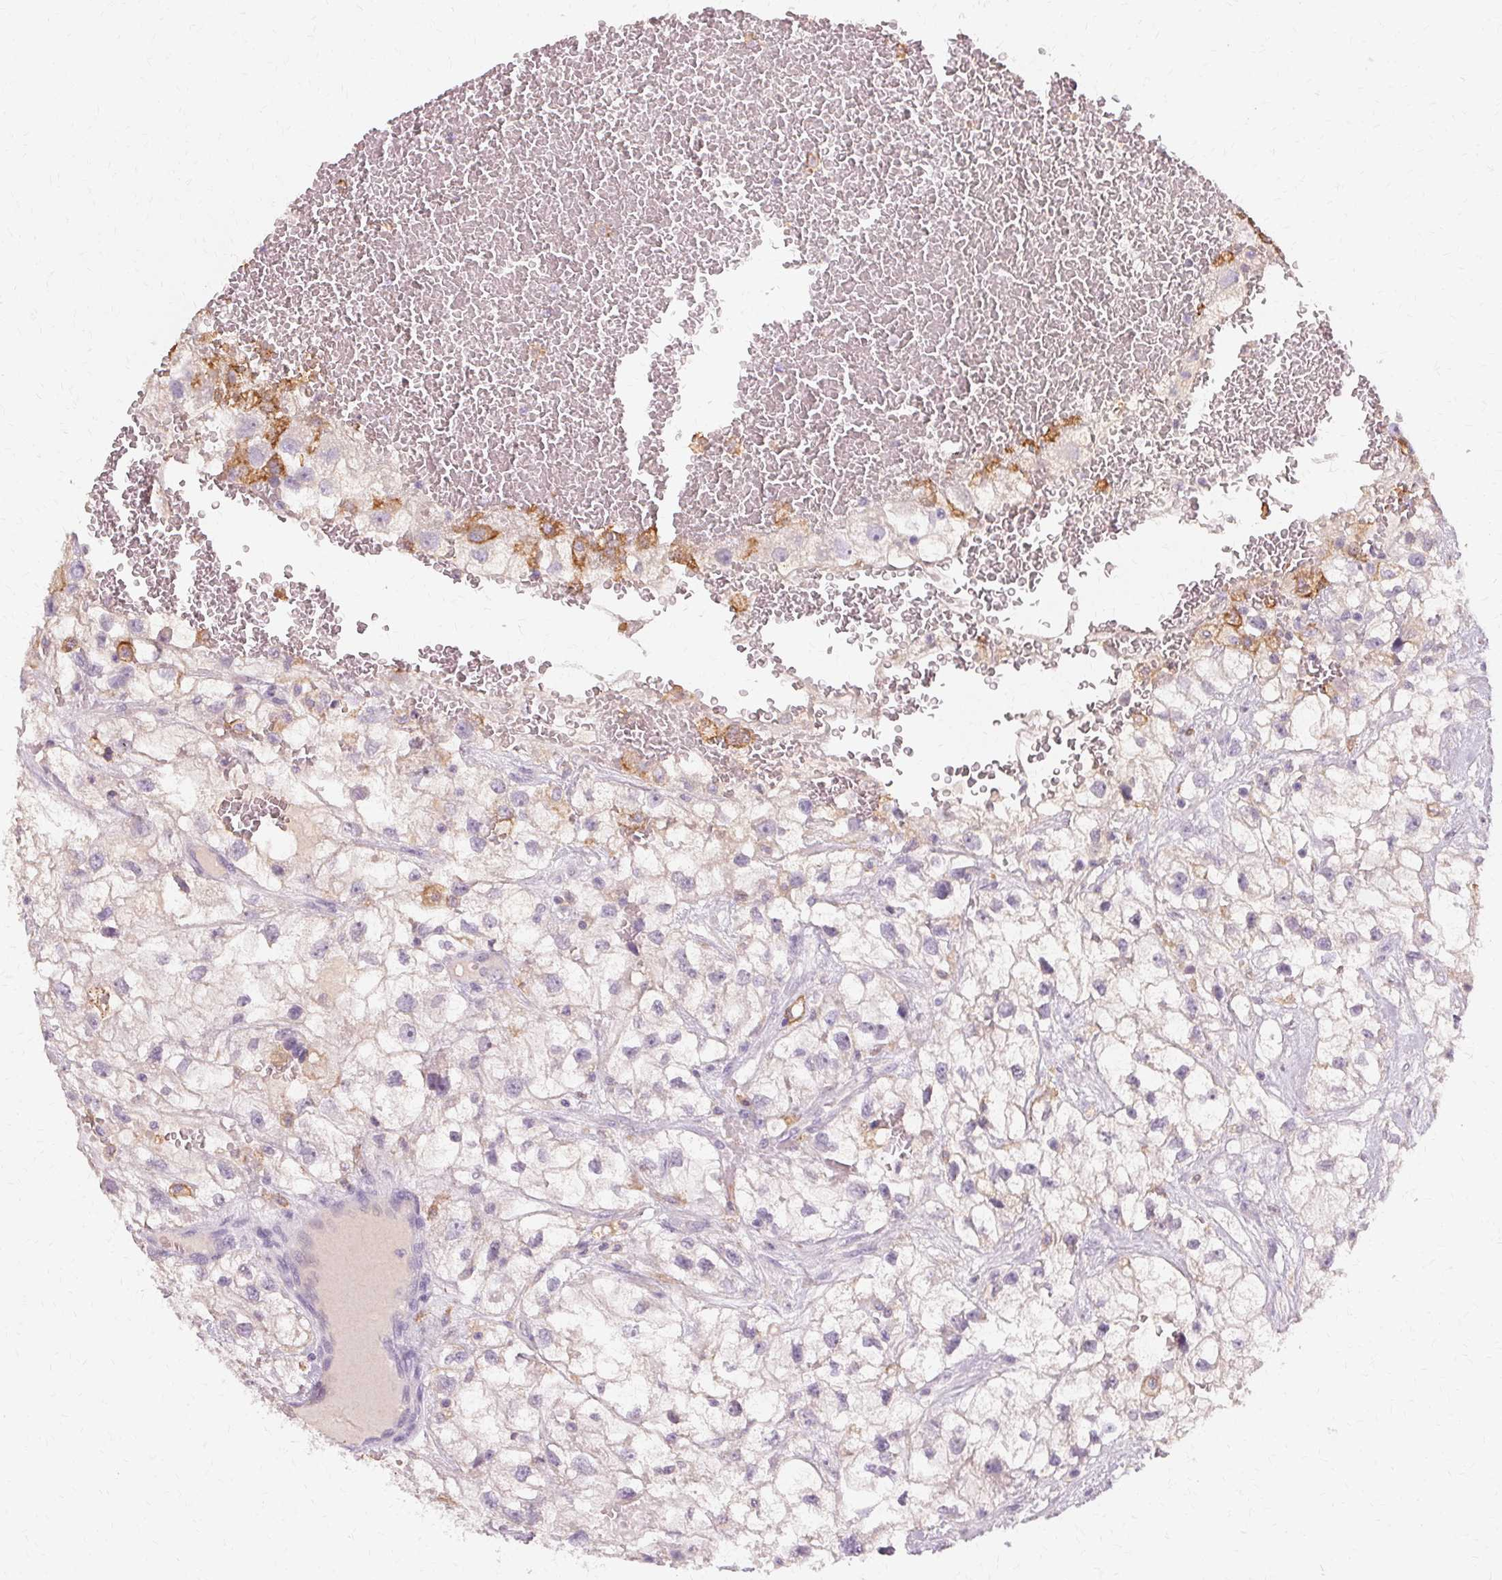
{"staining": {"intensity": "negative", "quantity": "none", "location": "none"}, "tissue": "renal cancer", "cell_type": "Tumor cells", "image_type": "cancer", "snomed": [{"axis": "morphology", "description": "Adenocarcinoma, NOS"}, {"axis": "topography", "description": "Kidney"}], "caption": "Renal adenocarcinoma stained for a protein using IHC exhibits no positivity tumor cells.", "gene": "IFNGR1", "patient": {"sex": "male", "age": 59}}